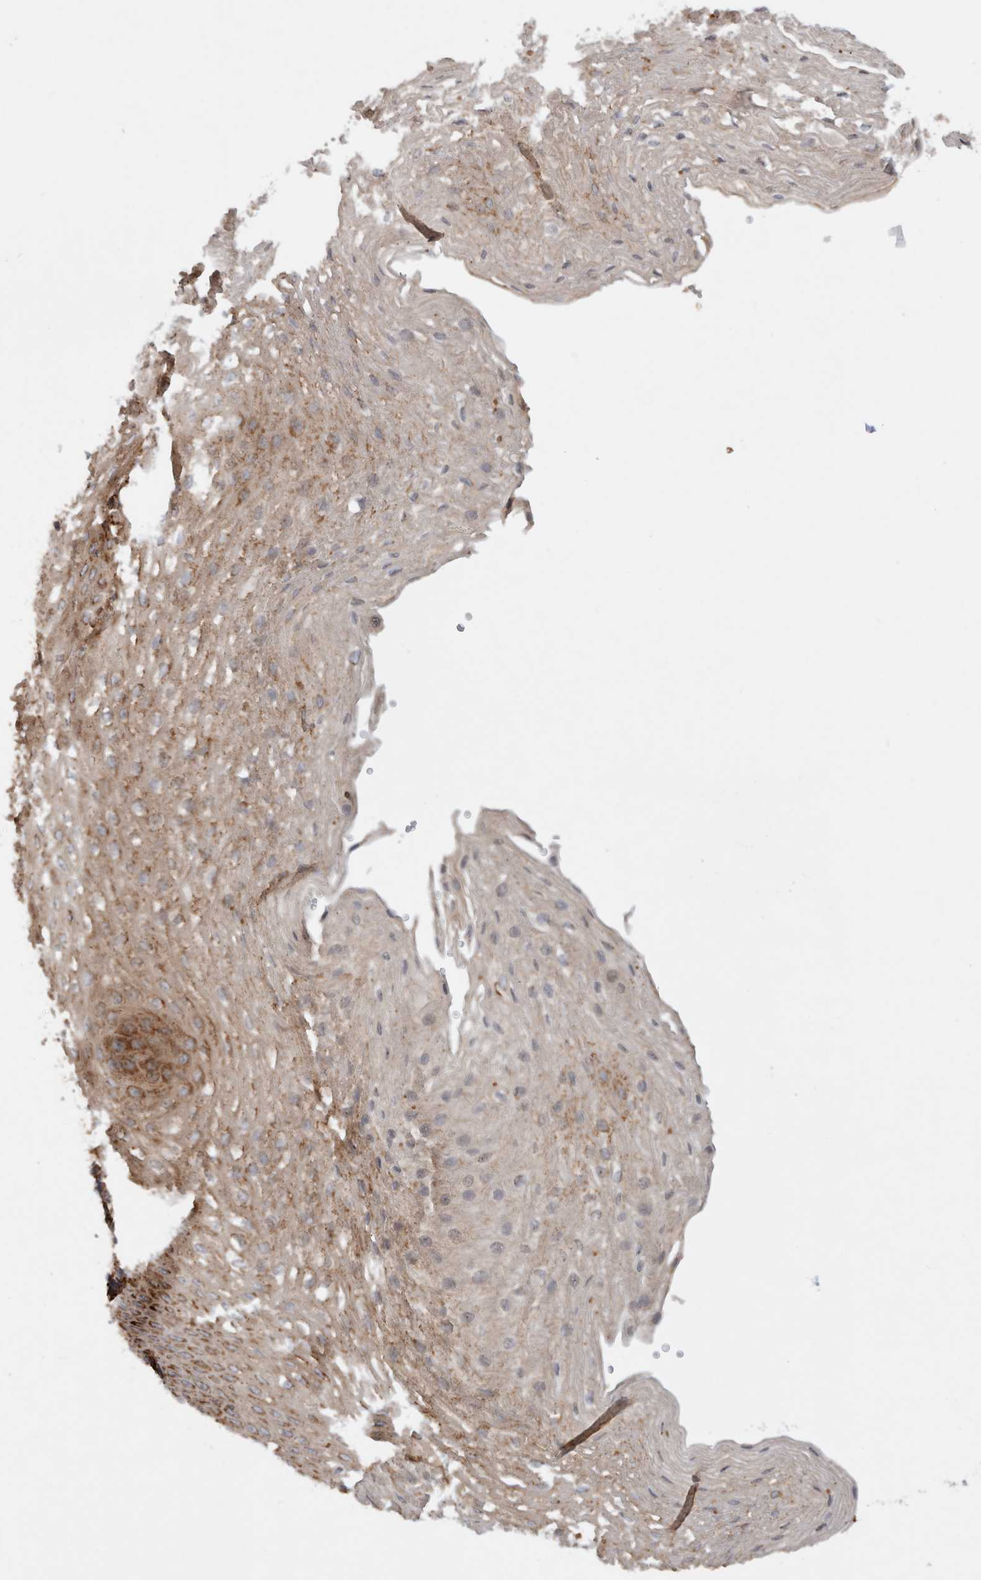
{"staining": {"intensity": "strong", "quantity": "25%-75%", "location": "cytoplasmic/membranous"}, "tissue": "esophagus", "cell_type": "Squamous epithelial cells", "image_type": "normal", "snomed": [{"axis": "morphology", "description": "Normal tissue, NOS"}, {"axis": "topography", "description": "Esophagus"}], "caption": "An IHC image of benign tissue is shown. Protein staining in brown highlights strong cytoplasmic/membranous positivity in esophagus within squamous epithelial cells.", "gene": "MRPS28", "patient": {"sex": "female", "age": 66}}